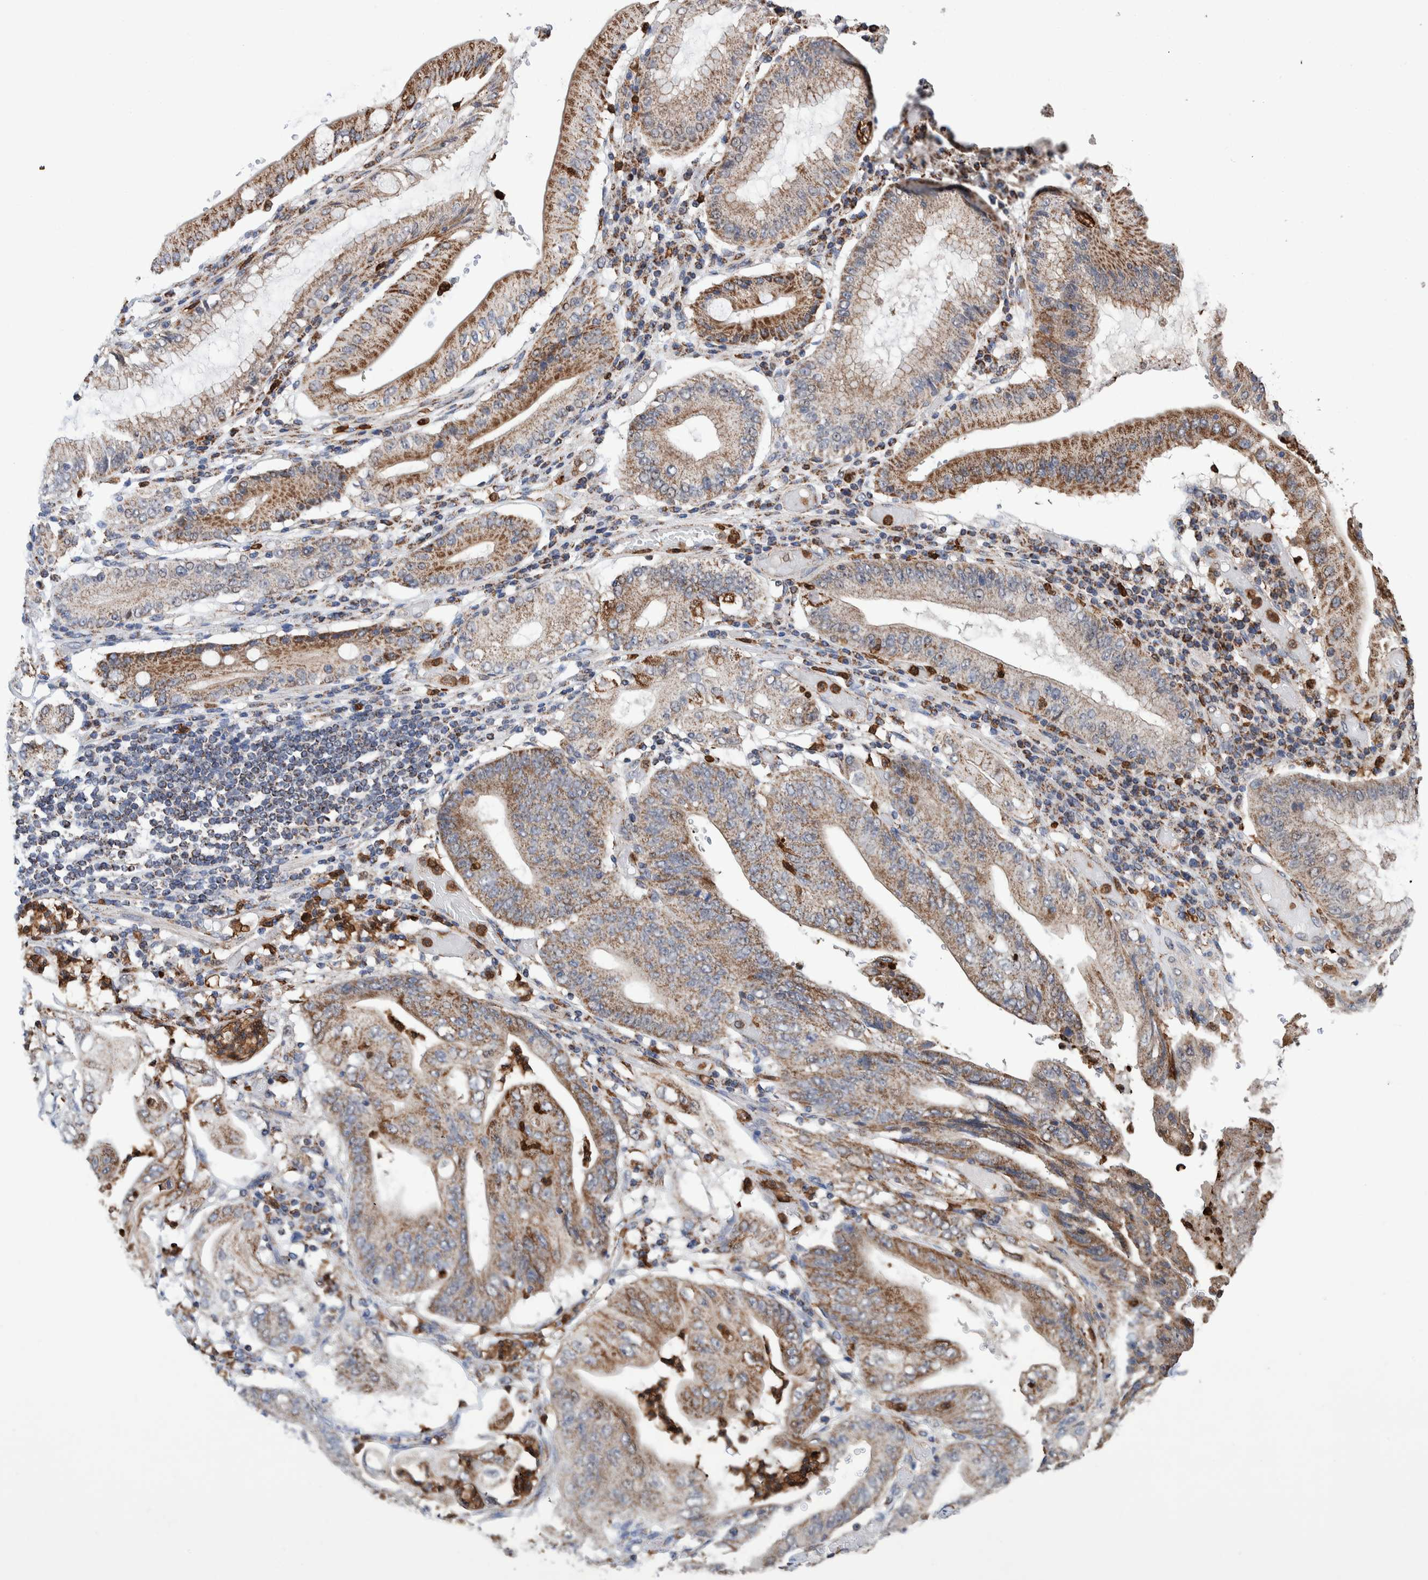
{"staining": {"intensity": "moderate", "quantity": ">75%", "location": "cytoplasmic/membranous"}, "tissue": "stomach cancer", "cell_type": "Tumor cells", "image_type": "cancer", "snomed": [{"axis": "morphology", "description": "Adenocarcinoma, NOS"}, {"axis": "topography", "description": "Stomach"}], "caption": "Protein expression by immunohistochemistry (IHC) reveals moderate cytoplasmic/membranous staining in approximately >75% of tumor cells in stomach cancer (adenocarcinoma).", "gene": "DECR1", "patient": {"sex": "female", "age": 73}}